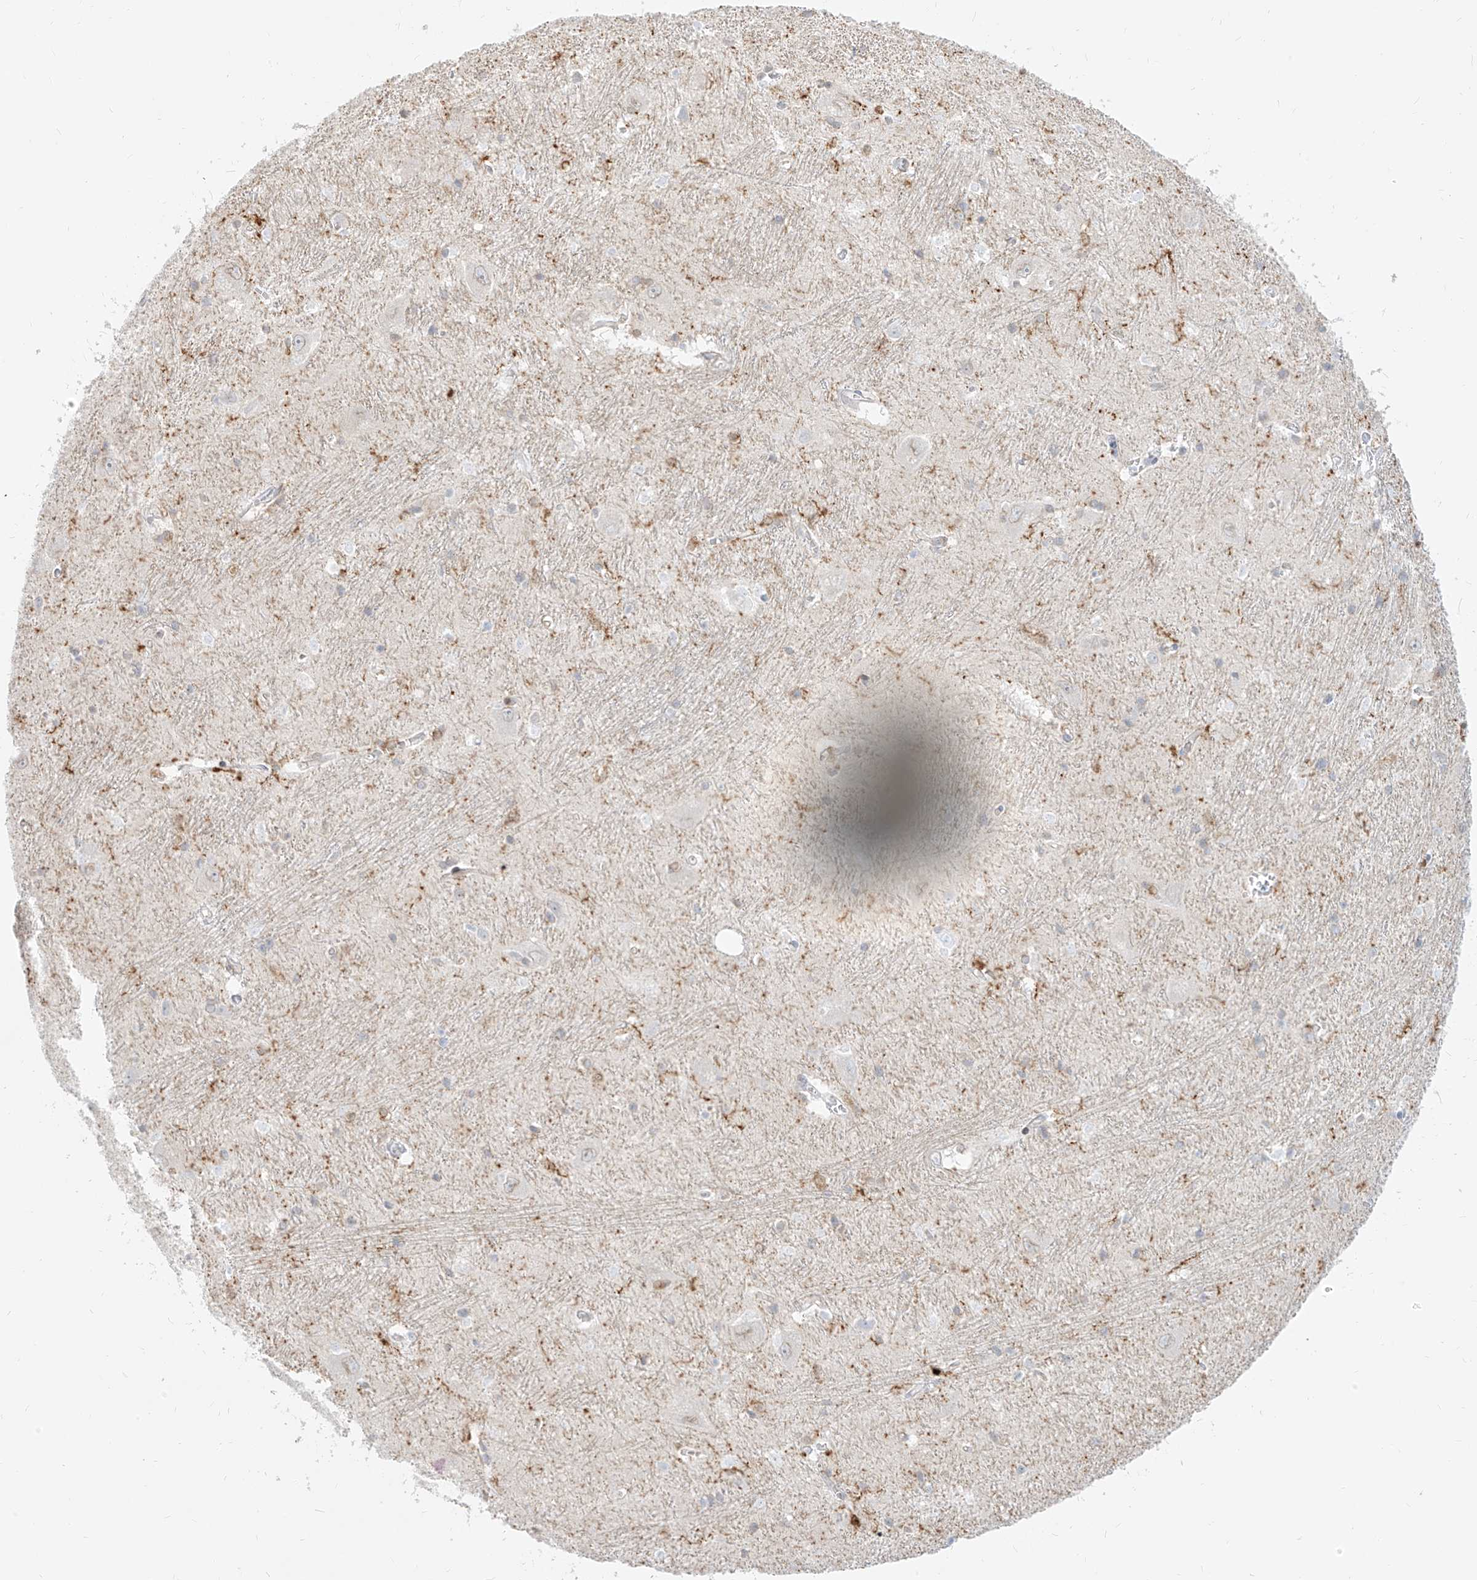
{"staining": {"intensity": "moderate", "quantity": "<25%", "location": "nuclear"}, "tissue": "caudate", "cell_type": "Glial cells", "image_type": "normal", "snomed": [{"axis": "morphology", "description": "Normal tissue, NOS"}, {"axis": "topography", "description": "Lateral ventricle wall"}], "caption": "Caudate stained for a protein reveals moderate nuclear positivity in glial cells. The staining was performed using DAB (3,3'-diaminobenzidine) to visualize the protein expression in brown, while the nuclei were stained in blue with hematoxylin (Magnification: 20x).", "gene": "NHSL1", "patient": {"sex": "male", "age": 37}}